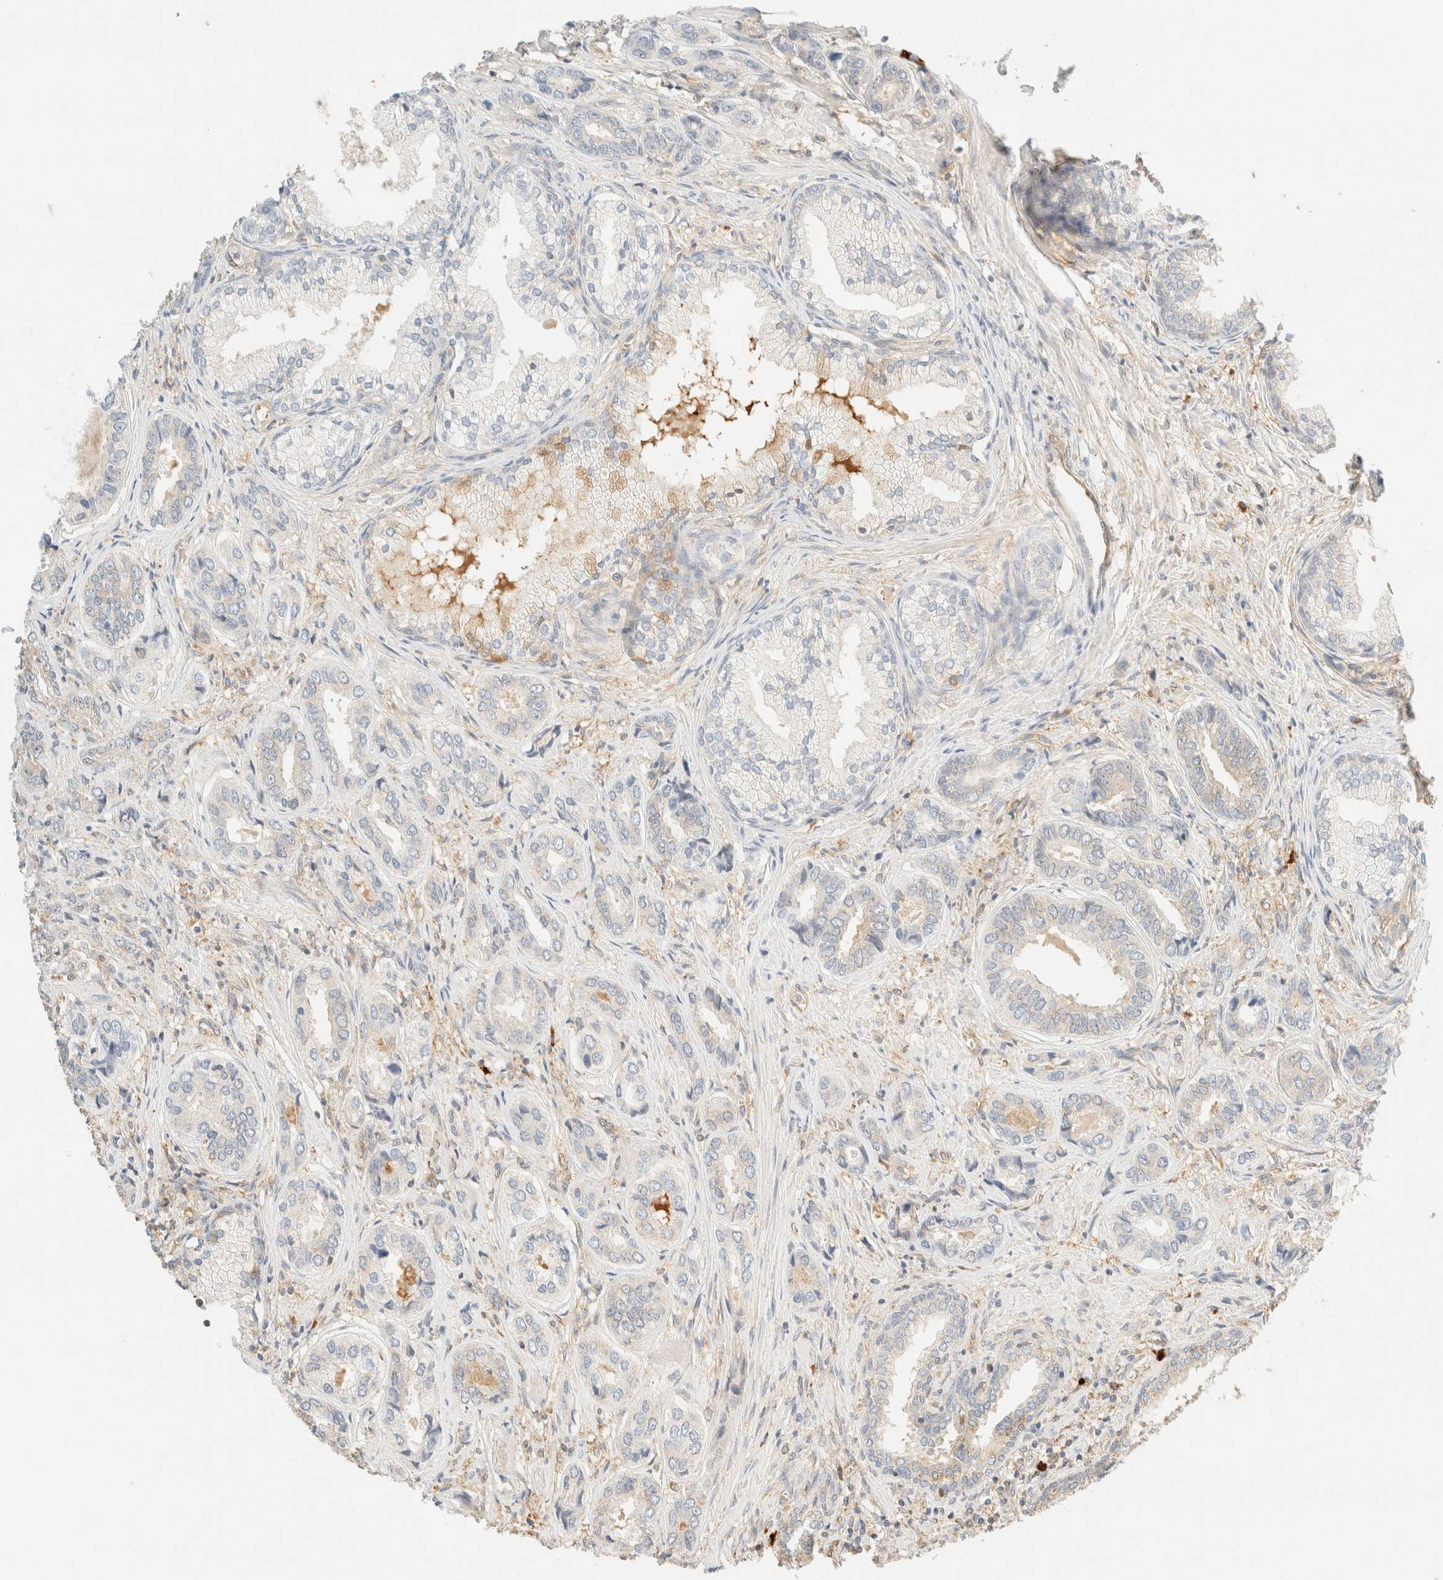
{"staining": {"intensity": "negative", "quantity": "none", "location": "none"}, "tissue": "prostate cancer", "cell_type": "Tumor cells", "image_type": "cancer", "snomed": [{"axis": "morphology", "description": "Adenocarcinoma, High grade"}, {"axis": "topography", "description": "Prostate"}], "caption": "Immunohistochemistry micrograph of human prostate cancer (adenocarcinoma (high-grade)) stained for a protein (brown), which reveals no staining in tumor cells. Nuclei are stained in blue.", "gene": "FHOD1", "patient": {"sex": "male", "age": 61}}